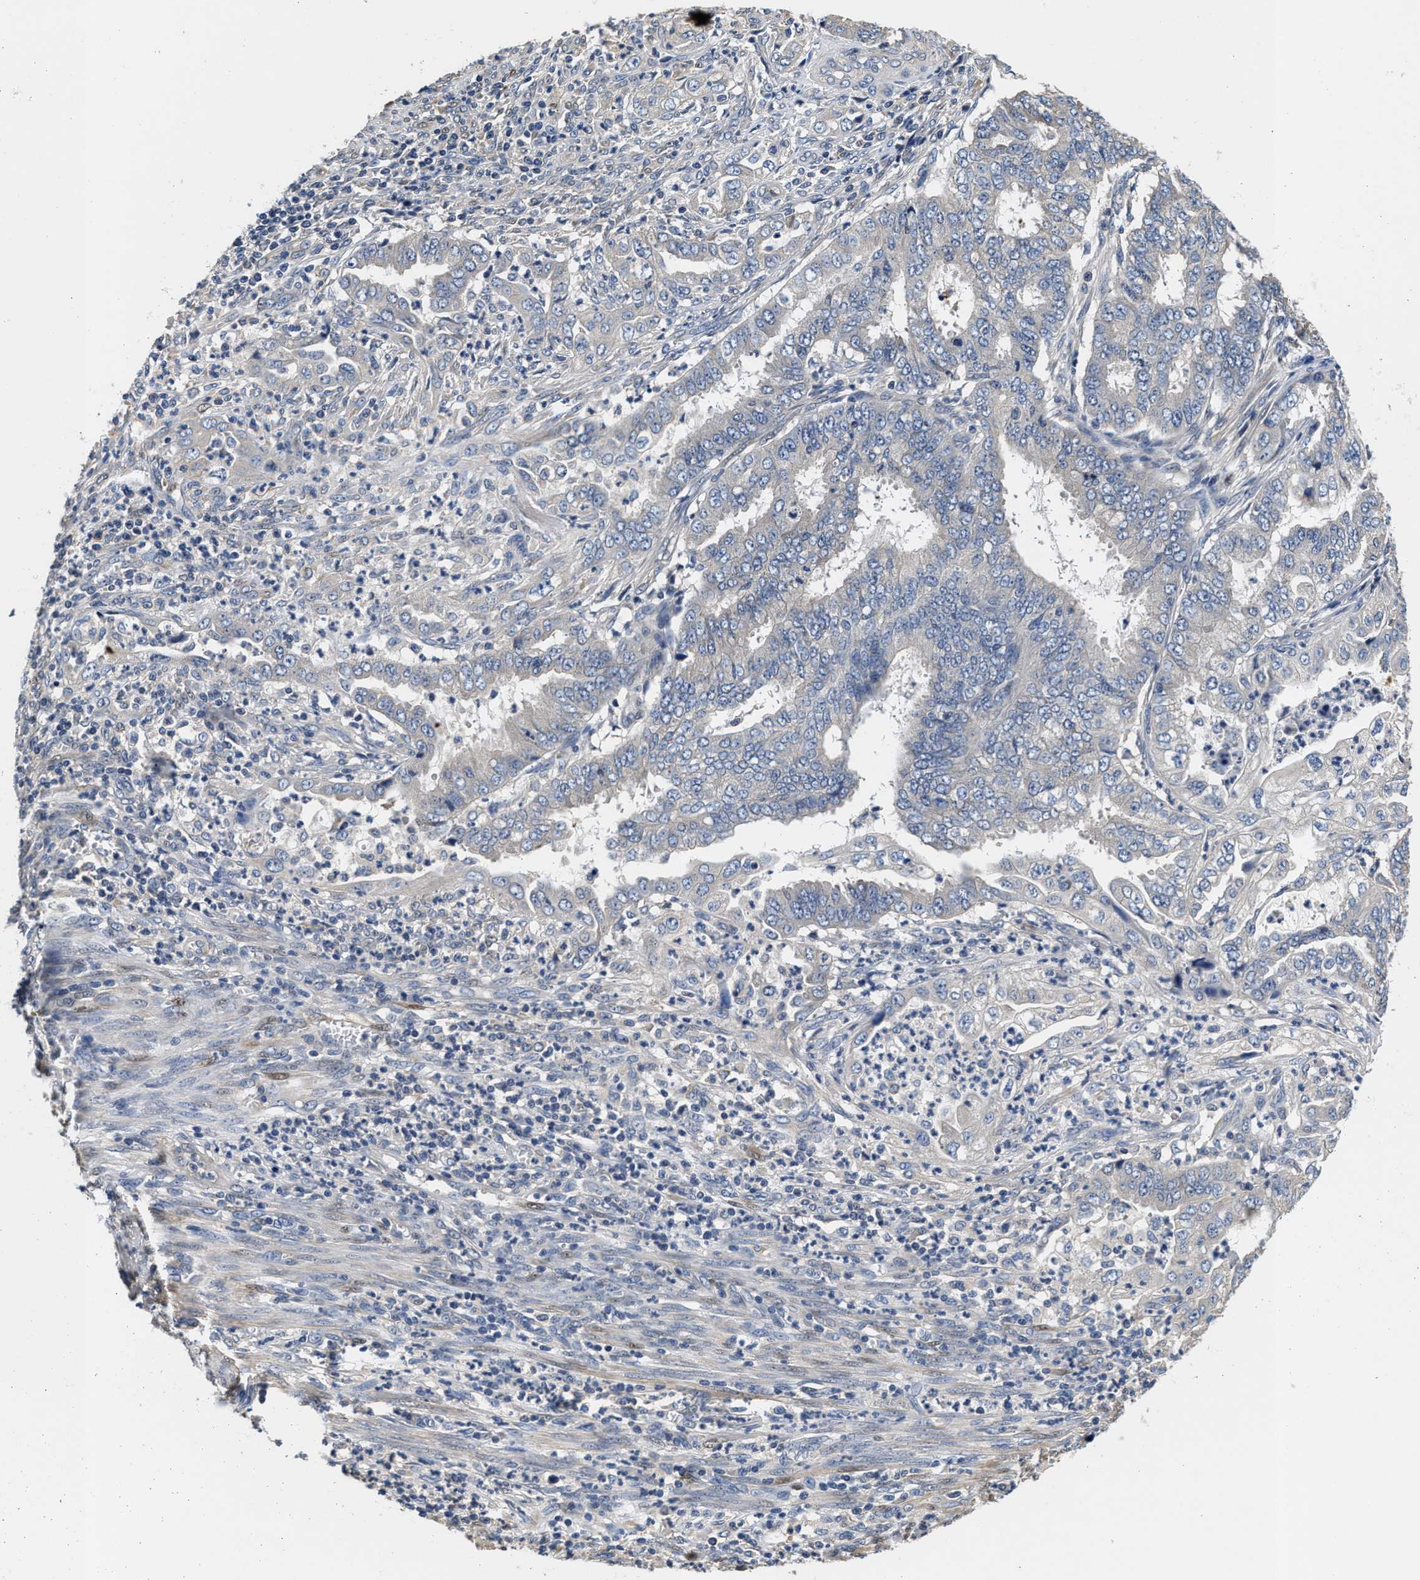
{"staining": {"intensity": "negative", "quantity": "none", "location": "none"}, "tissue": "endometrial cancer", "cell_type": "Tumor cells", "image_type": "cancer", "snomed": [{"axis": "morphology", "description": "Adenocarcinoma, NOS"}, {"axis": "topography", "description": "Endometrium"}], "caption": "This is an immunohistochemistry micrograph of human adenocarcinoma (endometrial). There is no staining in tumor cells.", "gene": "ANKIB1", "patient": {"sex": "female", "age": 51}}